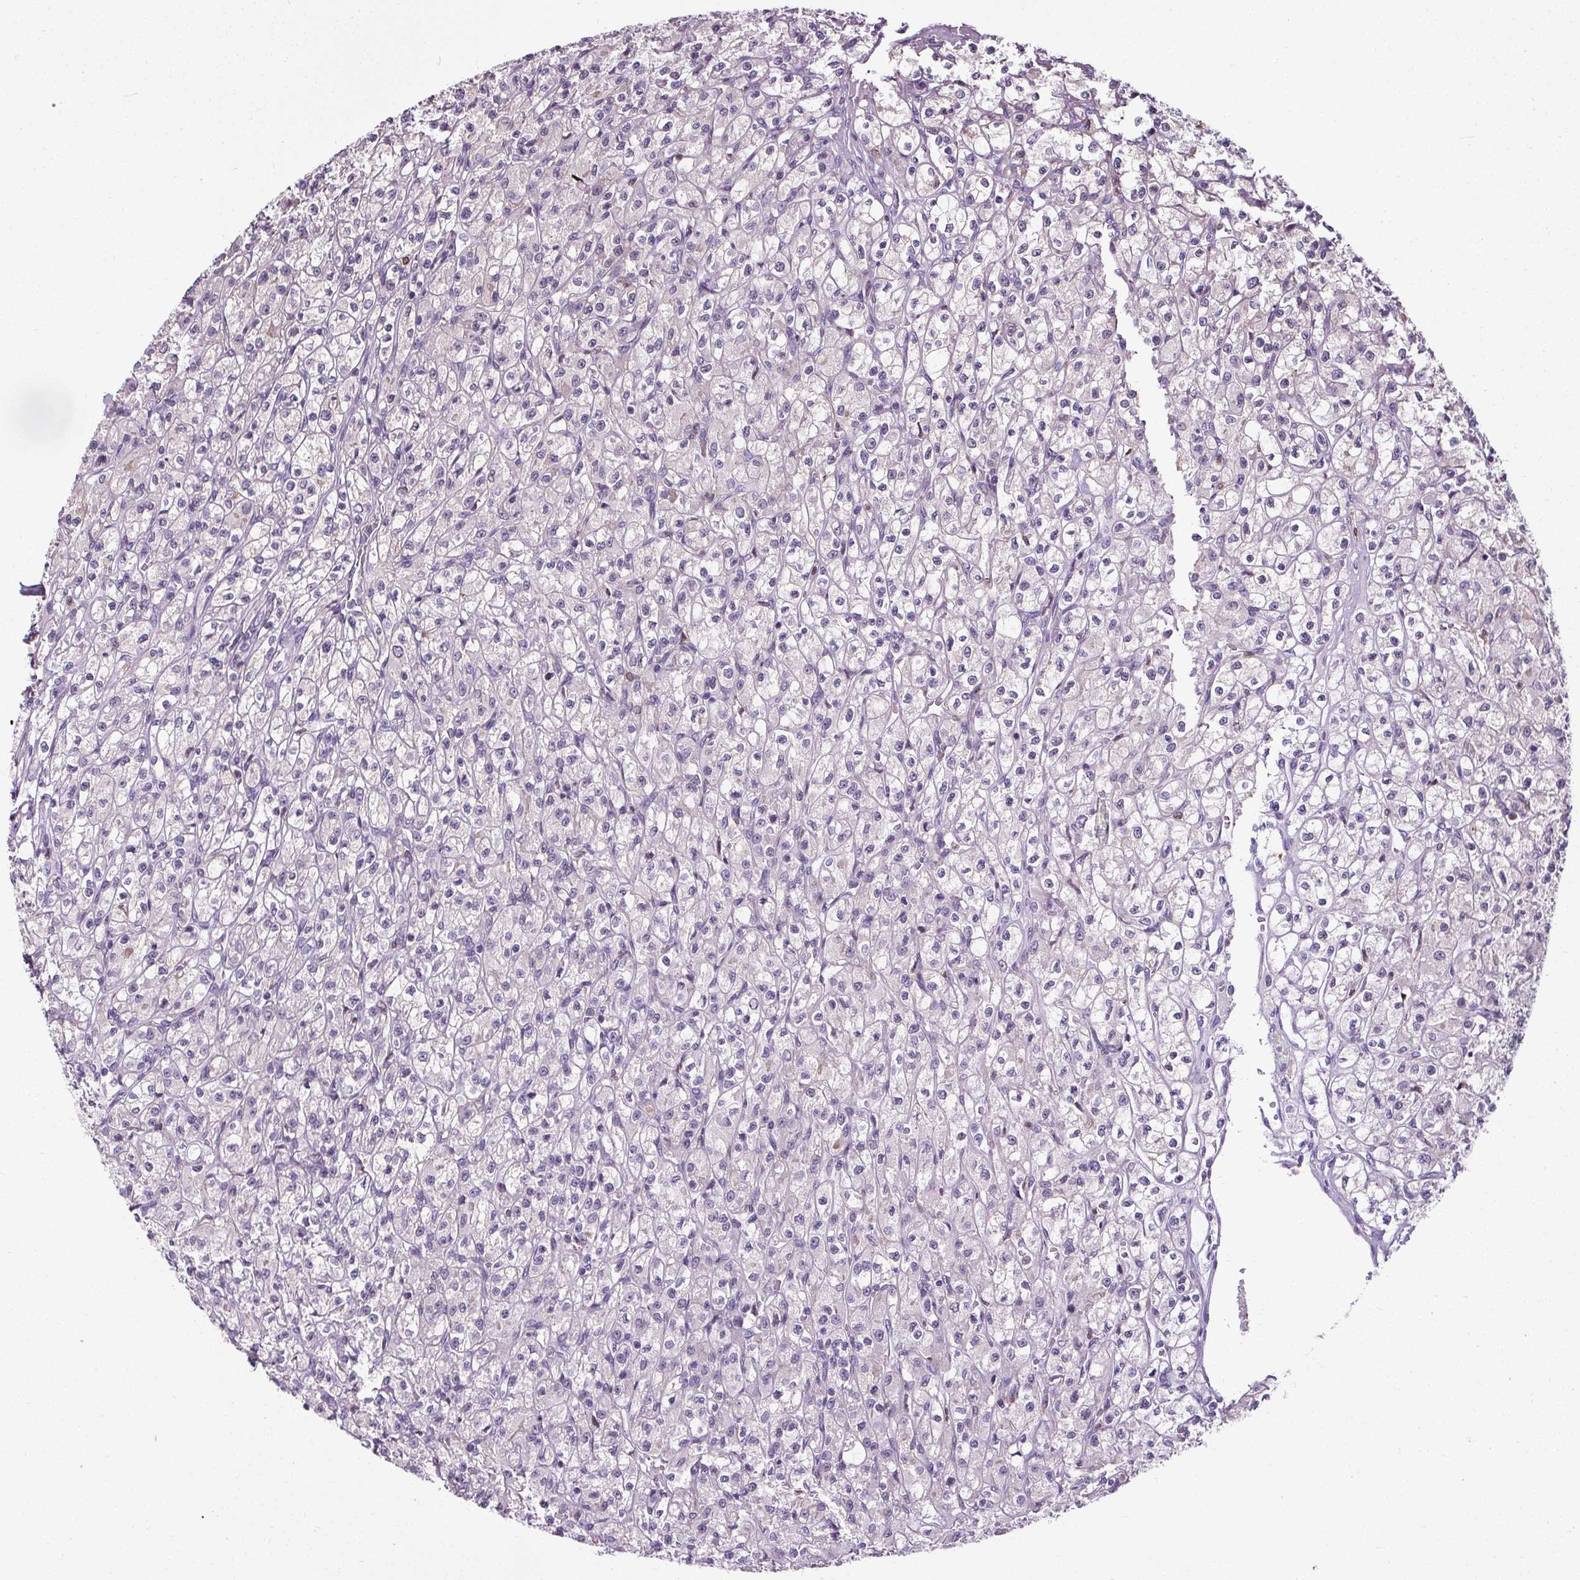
{"staining": {"intensity": "negative", "quantity": "none", "location": "none"}, "tissue": "renal cancer", "cell_type": "Tumor cells", "image_type": "cancer", "snomed": [{"axis": "morphology", "description": "Adenocarcinoma, NOS"}, {"axis": "topography", "description": "Kidney"}], "caption": "Photomicrograph shows no protein positivity in tumor cells of renal cancer tissue.", "gene": "TMEM240", "patient": {"sex": "female", "age": 70}}